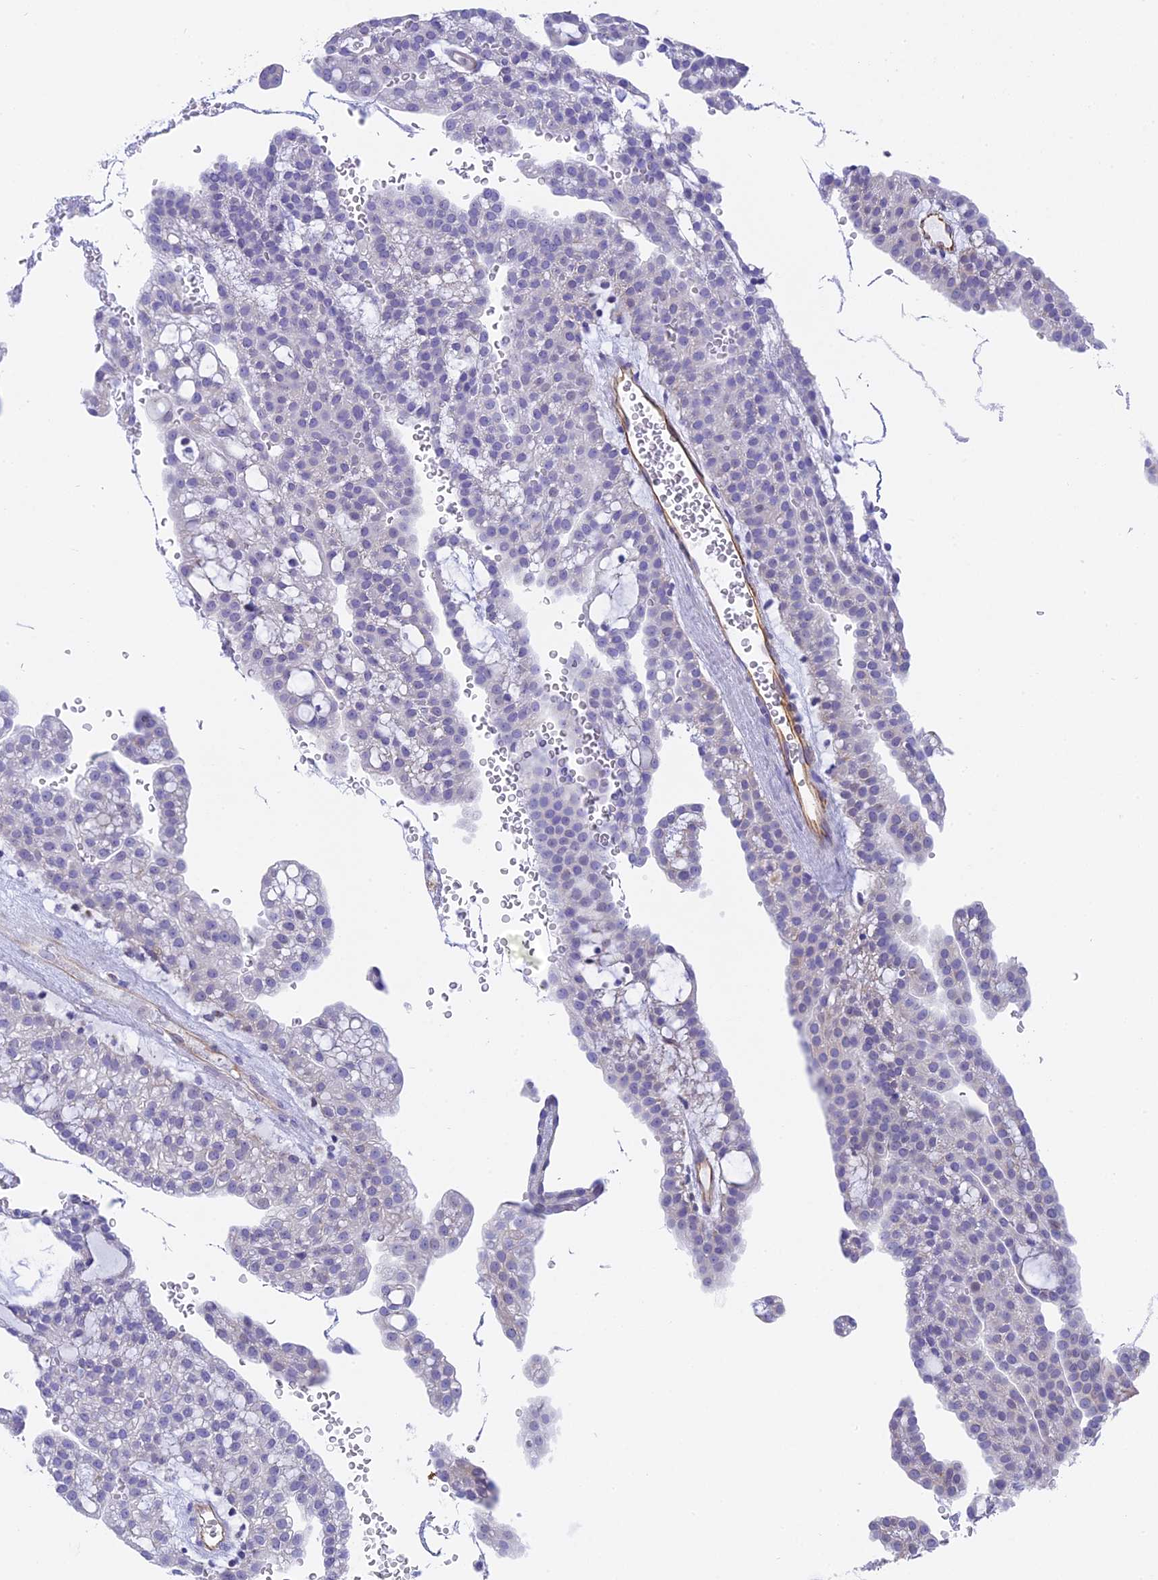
{"staining": {"intensity": "negative", "quantity": "none", "location": "none"}, "tissue": "renal cancer", "cell_type": "Tumor cells", "image_type": "cancer", "snomed": [{"axis": "morphology", "description": "Adenocarcinoma, NOS"}, {"axis": "topography", "description": "Kidney"}], "caption": "Tumor cells show no significant protein staining in renal cancer. (Brightfield microscopy of DAB (3,3'-diaminobenzidine) immunohistochemistry (IHC) at high magnification).", "gene": "TACSTD2", "patient": {"sex": "male", "age": 63}}